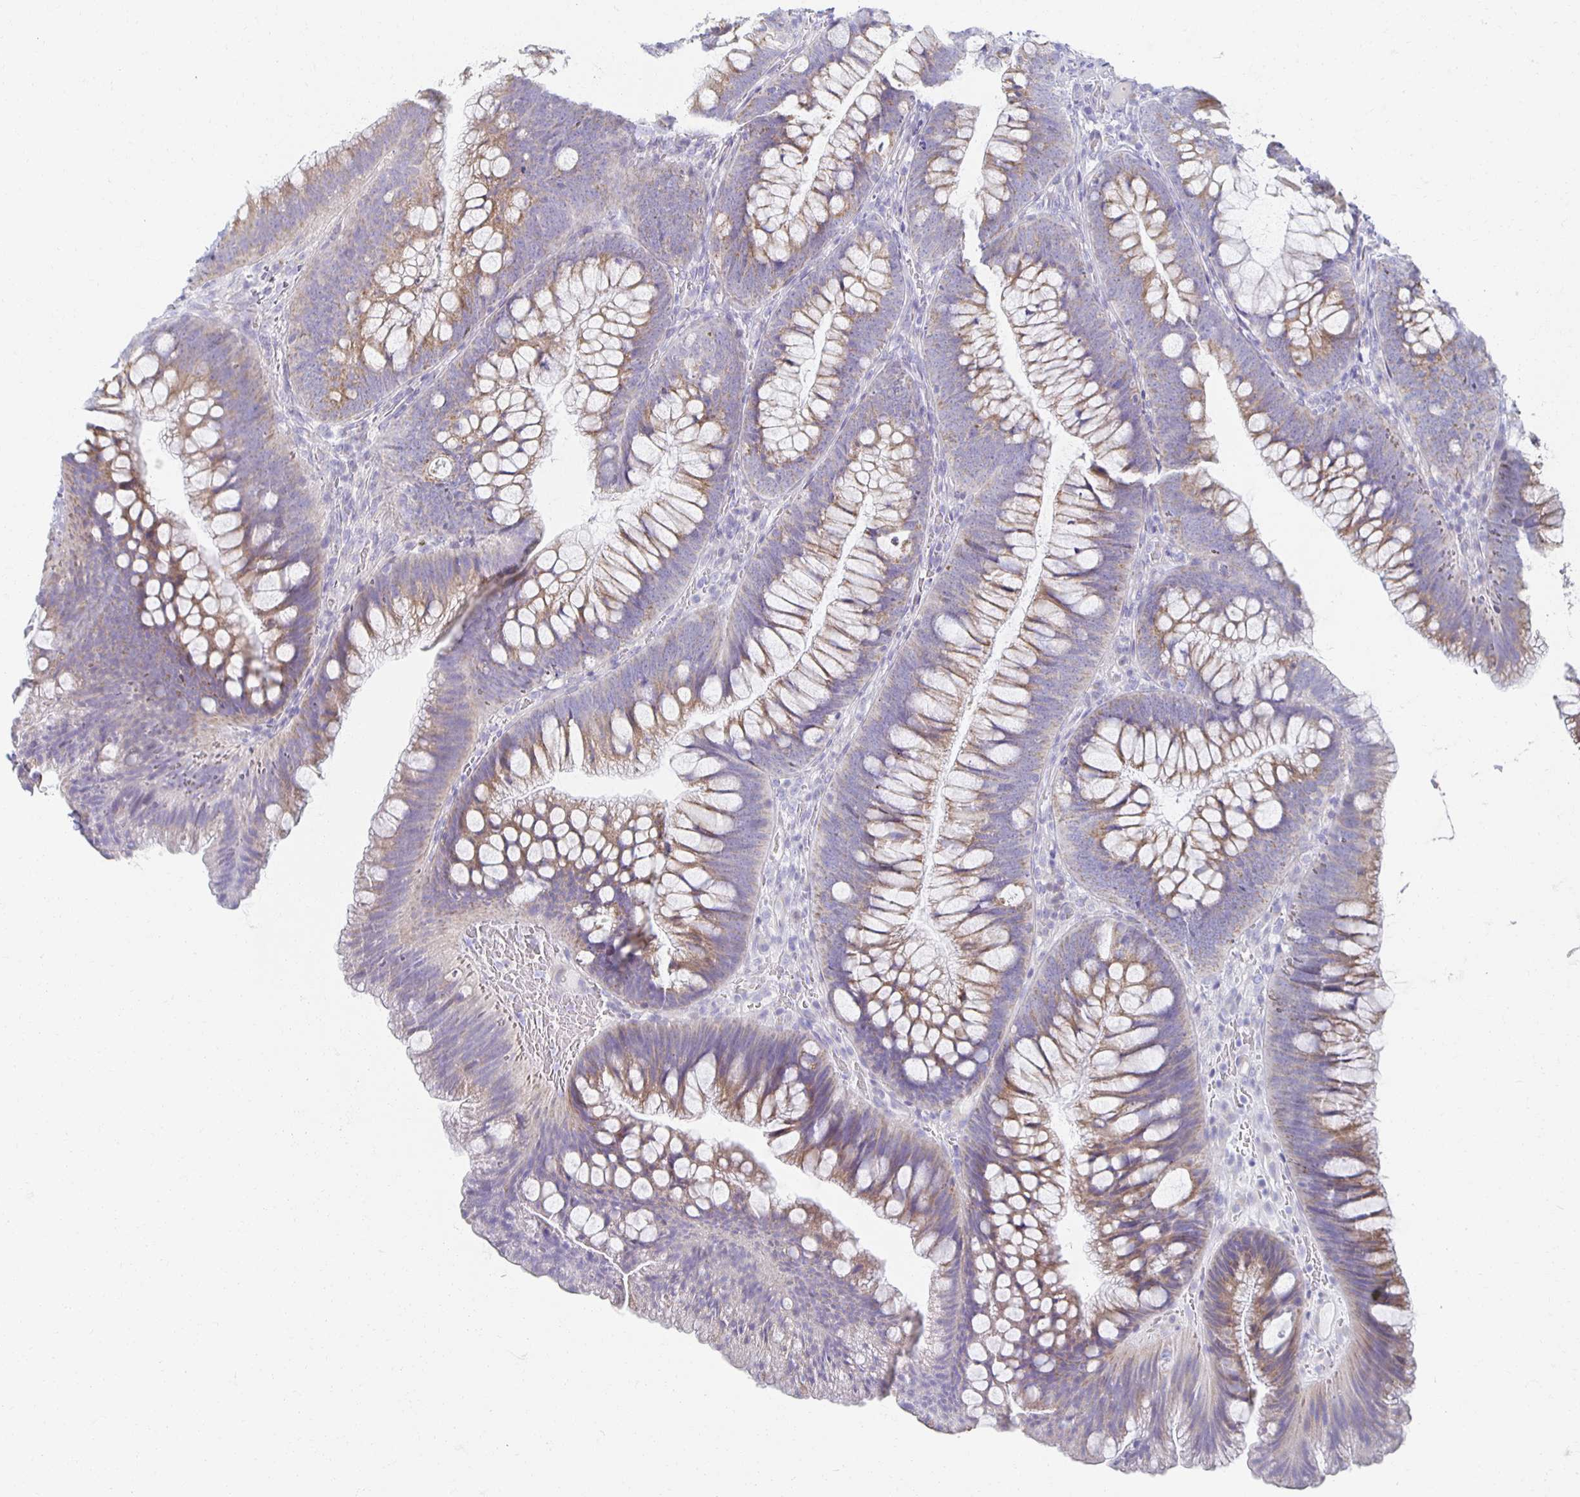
{"staining": {"intensity": "negative", "quantity": "none", "location": "none"}, "tissue": "colon", "cell_type": "Endothelial cells", "image_type": "normal", "snomed": [{"axis": "morphology", "description": "Normal tissue, NOS"}, {"axis": "morphology", "description": "Adenoma, NOS"}, {"axis": "topography", "description": "Soft tissue"}, {"axis": "topography", "description": "Colon"}], "caption": "Human colon stained for a protein using IHC exhibits no staining in endothelial cells.", "gene": "TEX44", "patient": {"sex": "male", "age": 47}}